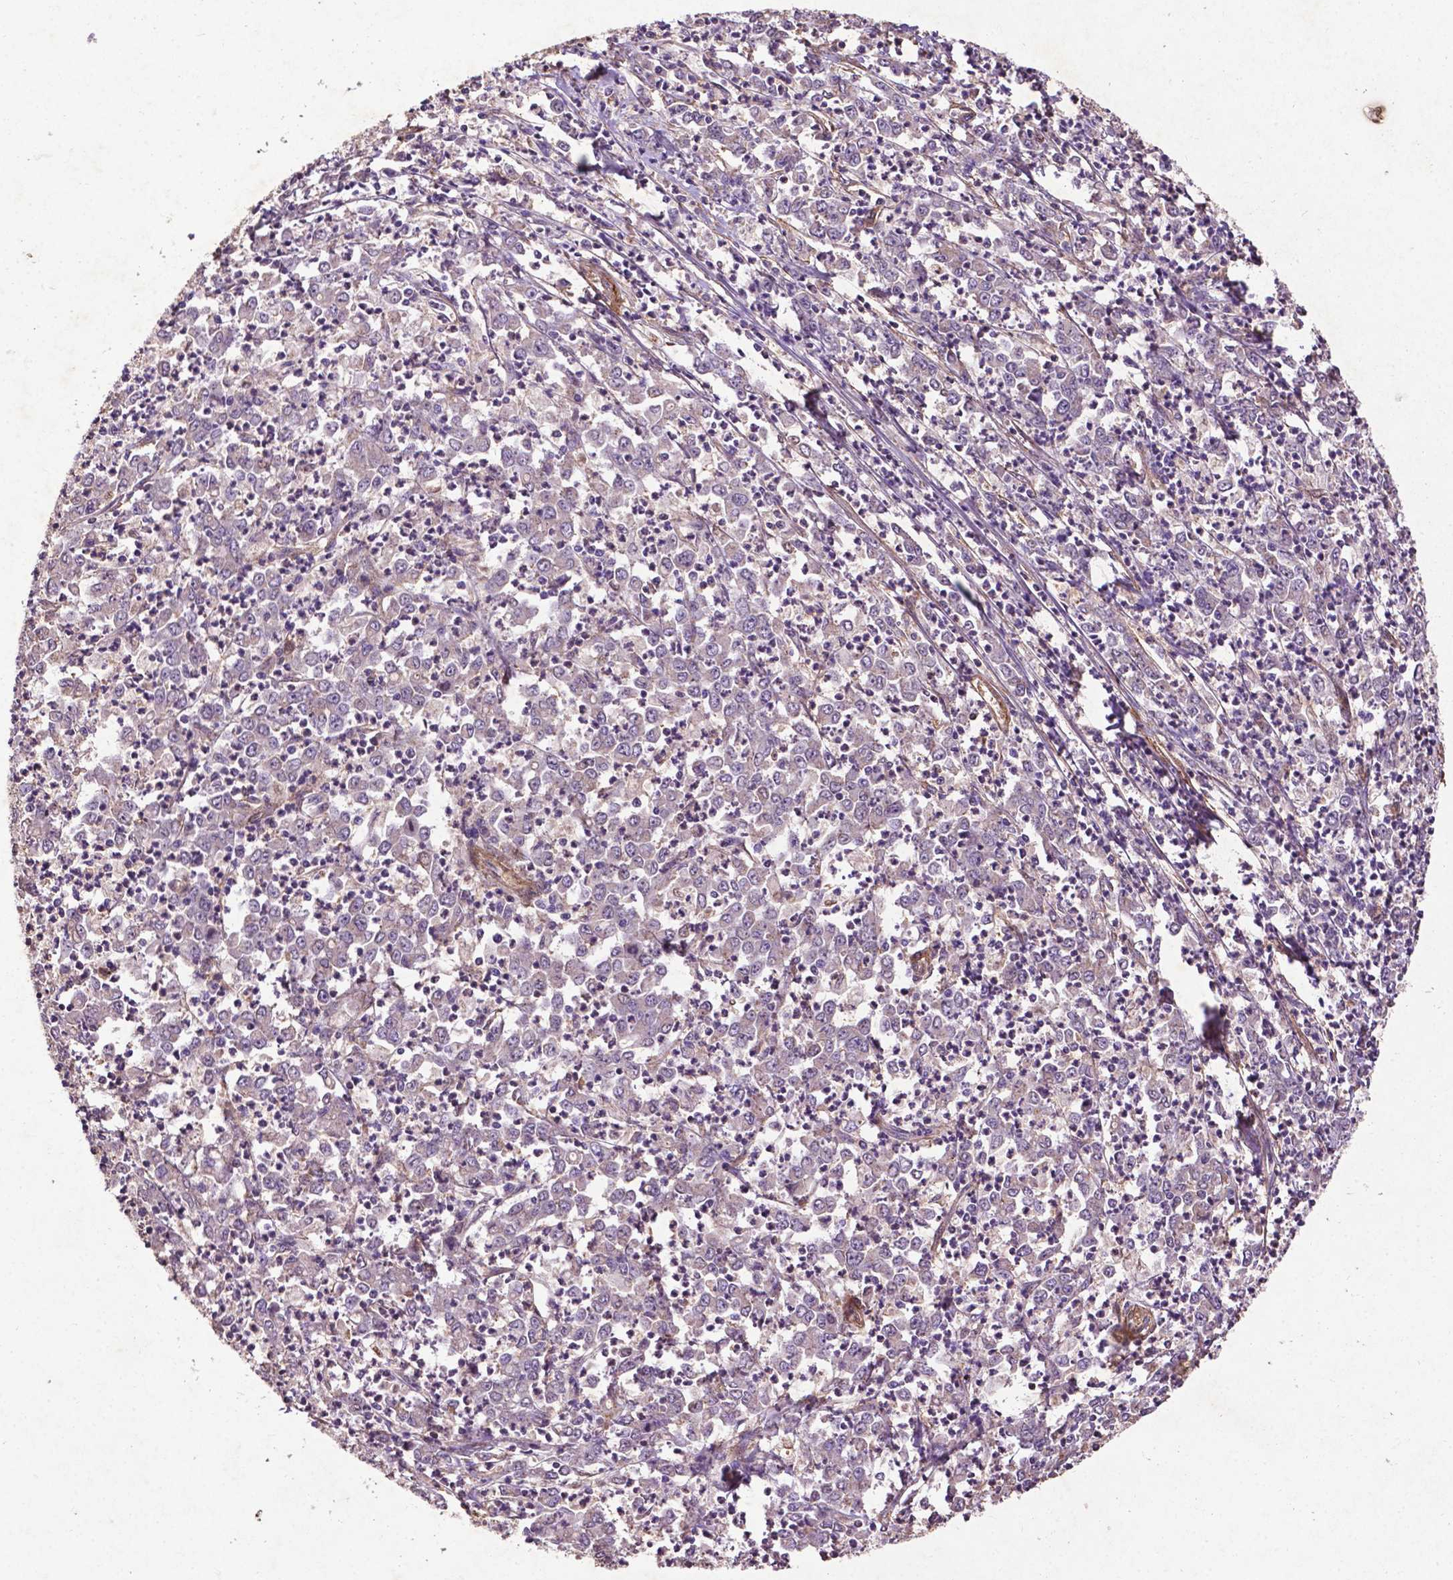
{"staining": {"intensity": "negative", "quantity": "none", "location": "none"}, "tissue": "stomach cancer", "cell_type": "Tumor cells", "image_type": "cancer", "snomed": [{"axis": "morphology", "description": "Adenocarcinoma, NOS"}, {"axis": "topography", "description": "Stomach, lower"}], "caption": "This is an IHC image of stomach cancer. There is no positivity in tumor cells.", "gene": "RRAS", "patient": {"sex": "female", "age": 71}}